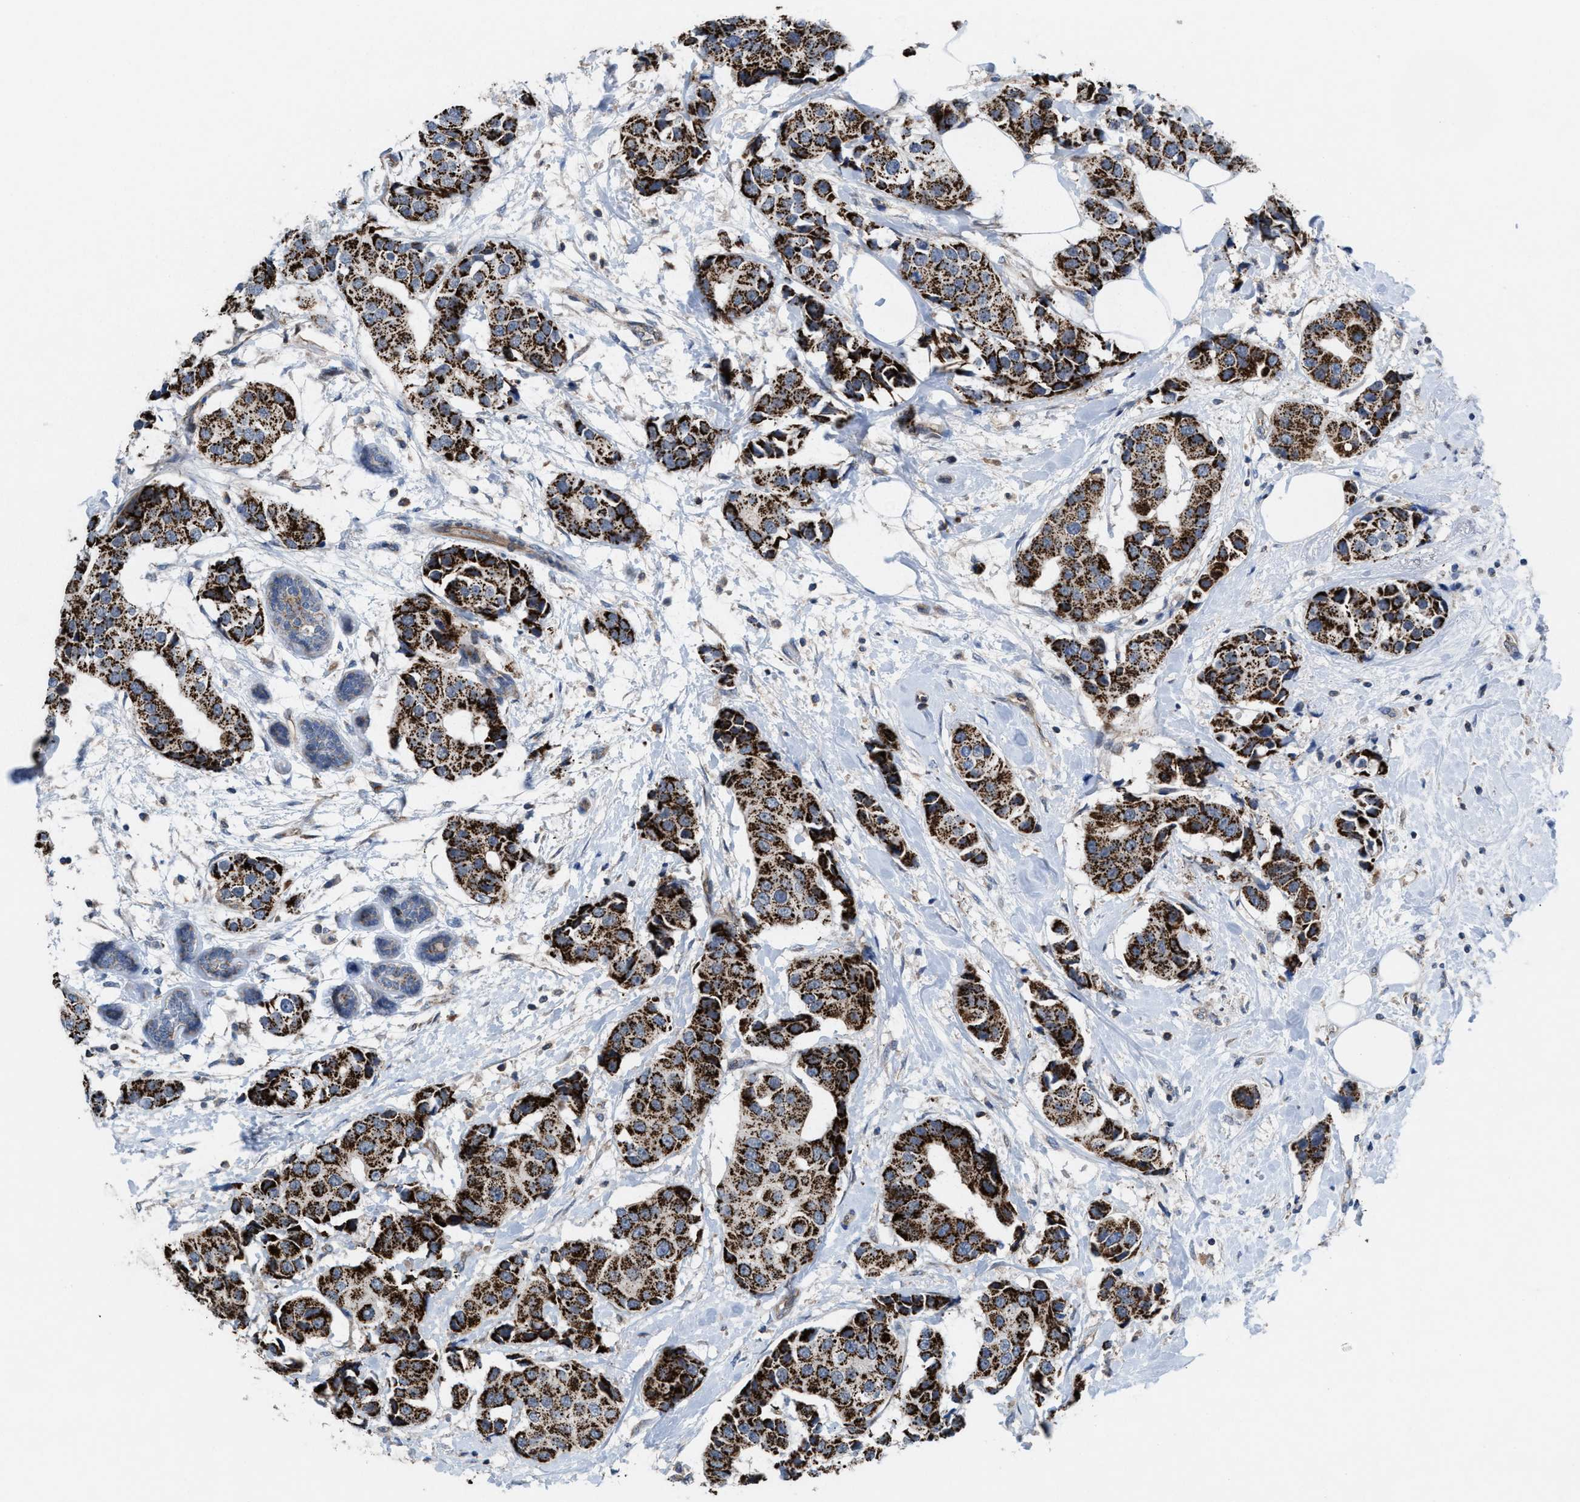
{"staining": {"intensity": "strong", "quantity": ">75%", "location": "cytoplasmic/membranous"}, "tissue": "breast cancer", "cell_type": "Tumor cells", "image_type": "cancer", "snomed": [{"axis": "morphology", "description": "Normal tissue, NOS"}, {"axis": "morphology", "description": "Duct carcinoma"}, {"axis": "topography", "description": "Breast"}], "caption": "Approximately >75% of tumor cells in human breast cancer (intraductal carcinoma) display strong cytoplasmic/membranous protein expression as visualized by brown immunohistochemical staining.", "gene": "MRM1", "patient": {"sex": "female", "age": 39}}